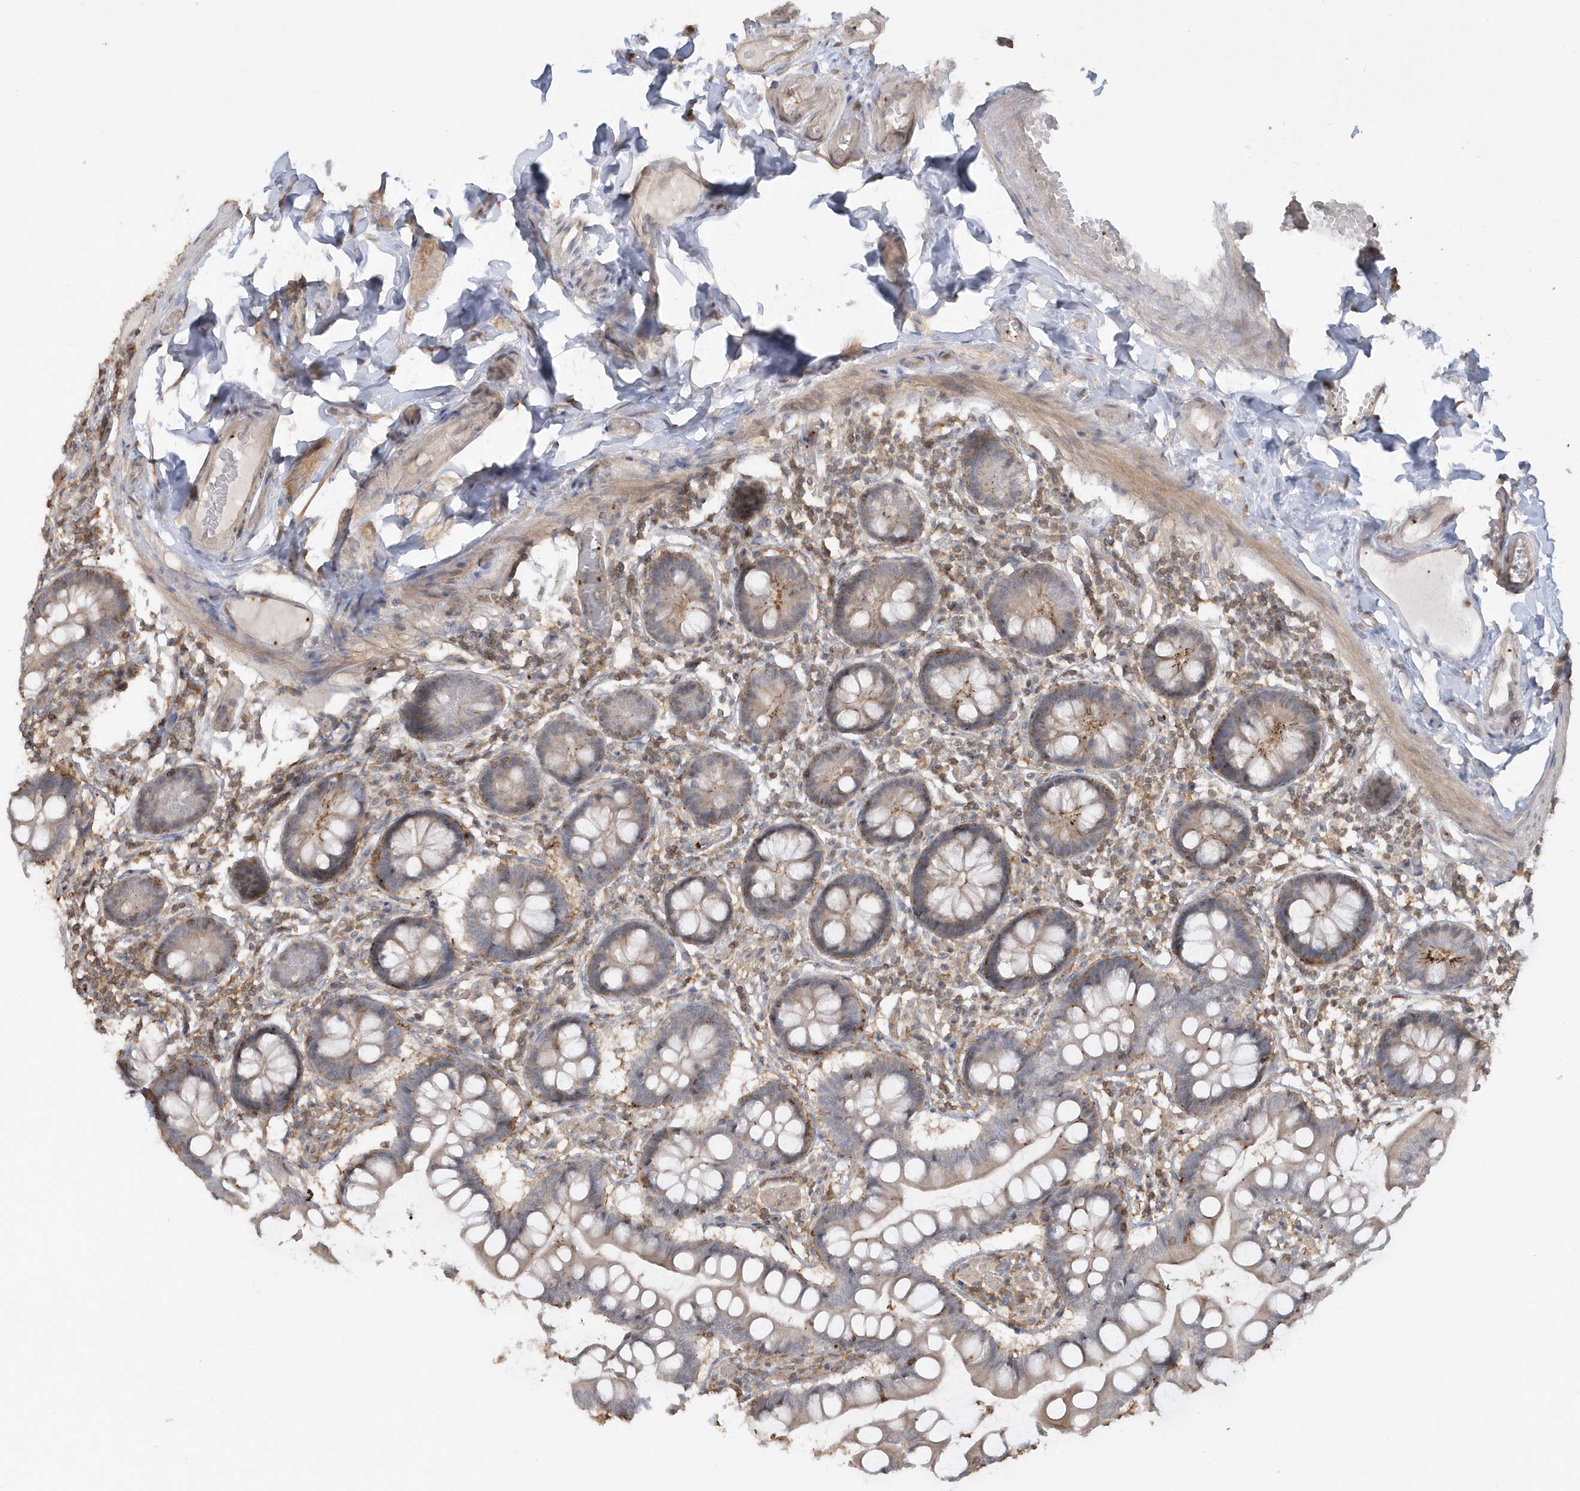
{"staining": {"intensity": "weak", "quantity": "<25%", "location": "cytoplasmic/membranous"}, "tissue": "small intestine", "cell_type": "Glandular cells", "image_type": "normal", "snomed": [{"axis": "morphology", "description": "Normal tissue, NOS"}, {"axis": "topography", "description": "Small intestine"}], "caption": "High power microscopy micrograph of an immunohistochemistry photomicrograph of unremarkable small intestine, revealing no significant expression in glandular cells.", "gene": "BSN", "patient": {"sex": "male", "age": 41}}